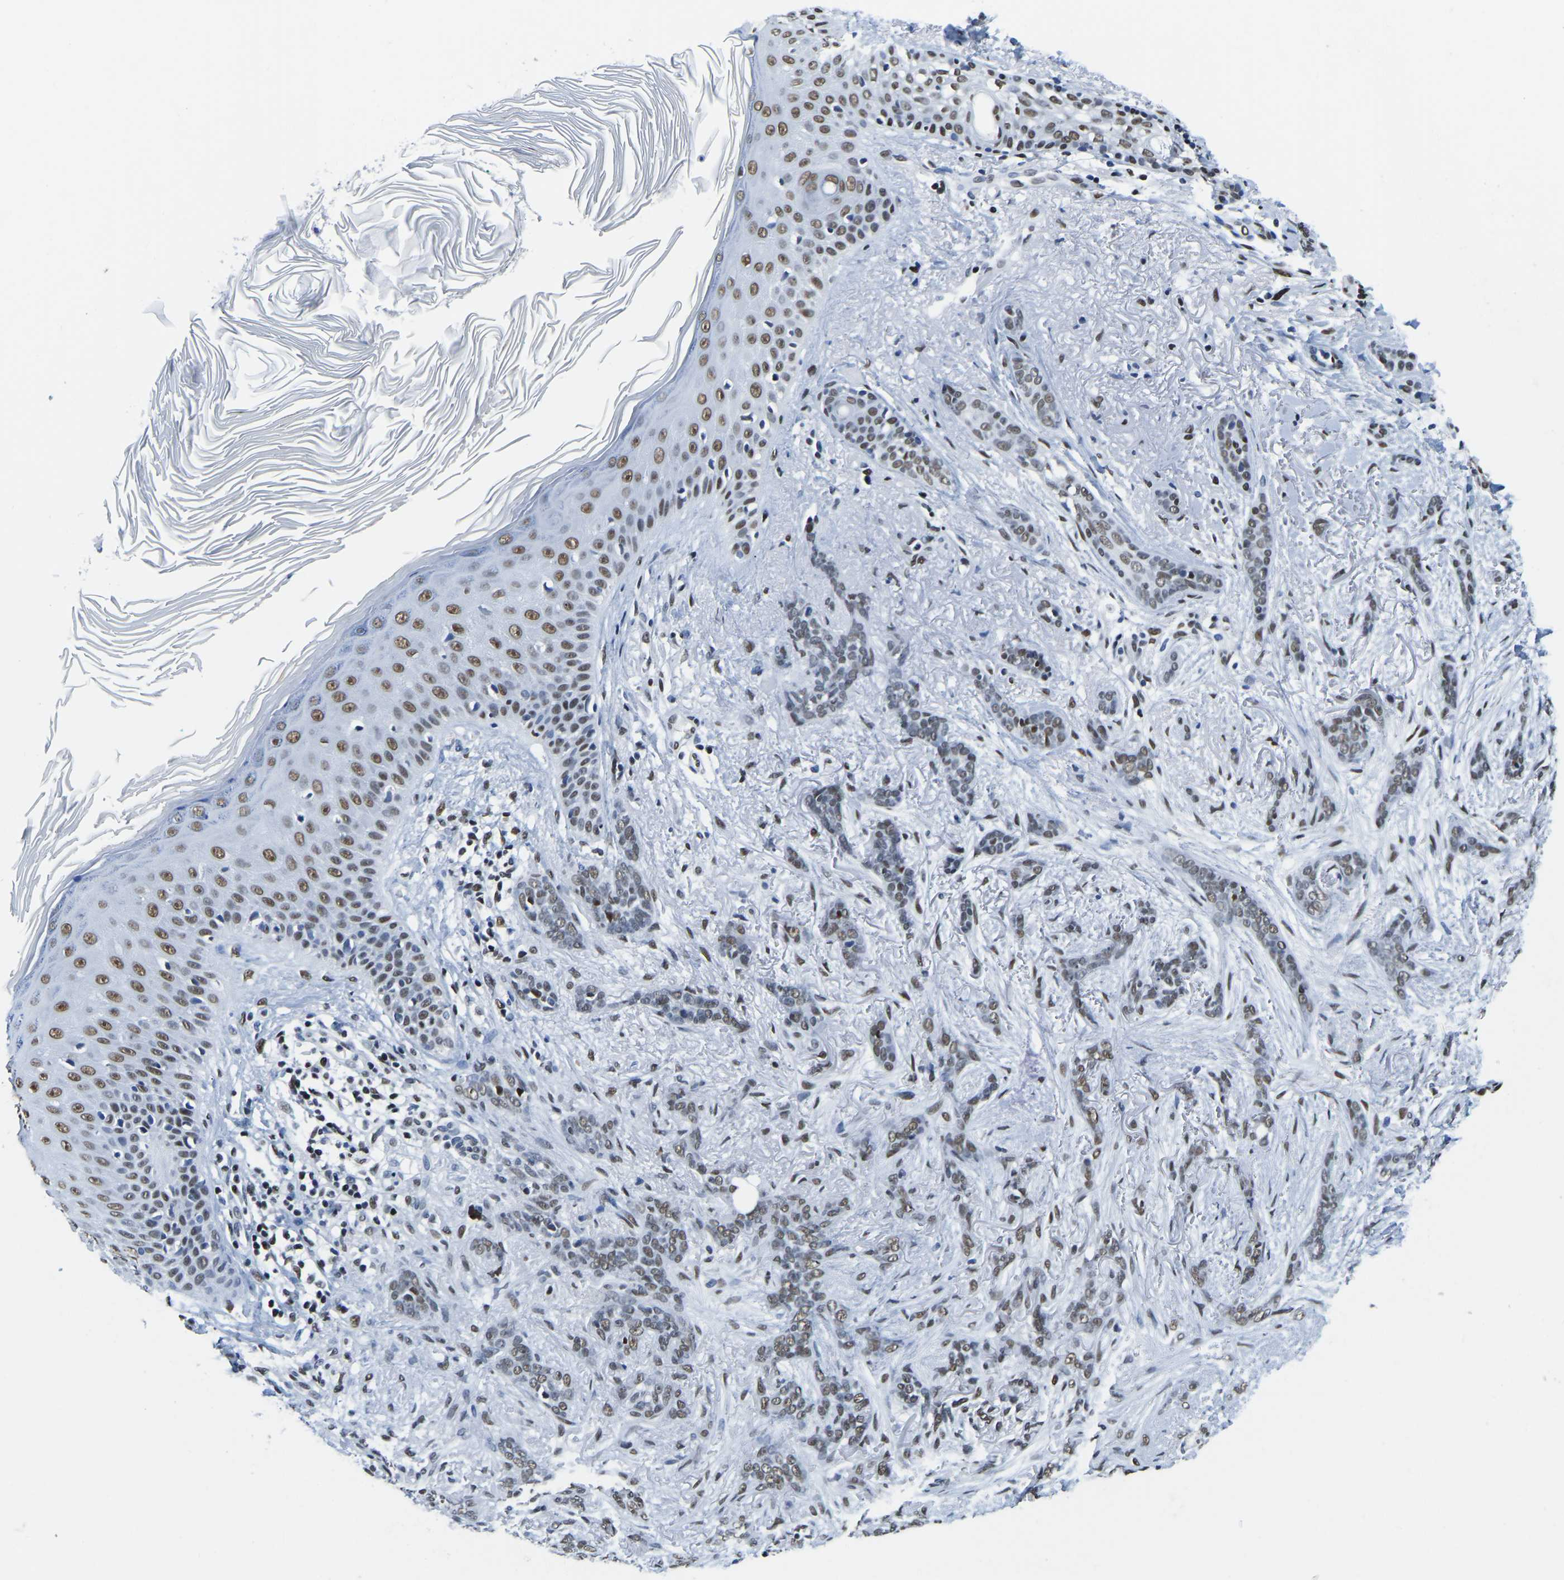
{"staining": {"intensity": "strong", "quantity": "<25%", "location": "nuclear"}, "tissue": "skin cancer", "cell_type": "Tumor cells", "image_type": "cancer", "snomed": [{"axis": "morphology", "description": "Basal cell carcinoma"}, {"axis": "morphology", "description": "Adnexal tumor, benign"}, {"axis": "topography", "description": "Skin"}], "caption": "The micrograph displays immunohistochemical staining of skin basal cell carcinoma. There is strong nuclear positivity is present in approximately <25% of tumor cells. The protein is shown in brown color, while the nuclei are stained blue.", "gene": "UBA1", "patient": {"sex": "female", "age": 42}}